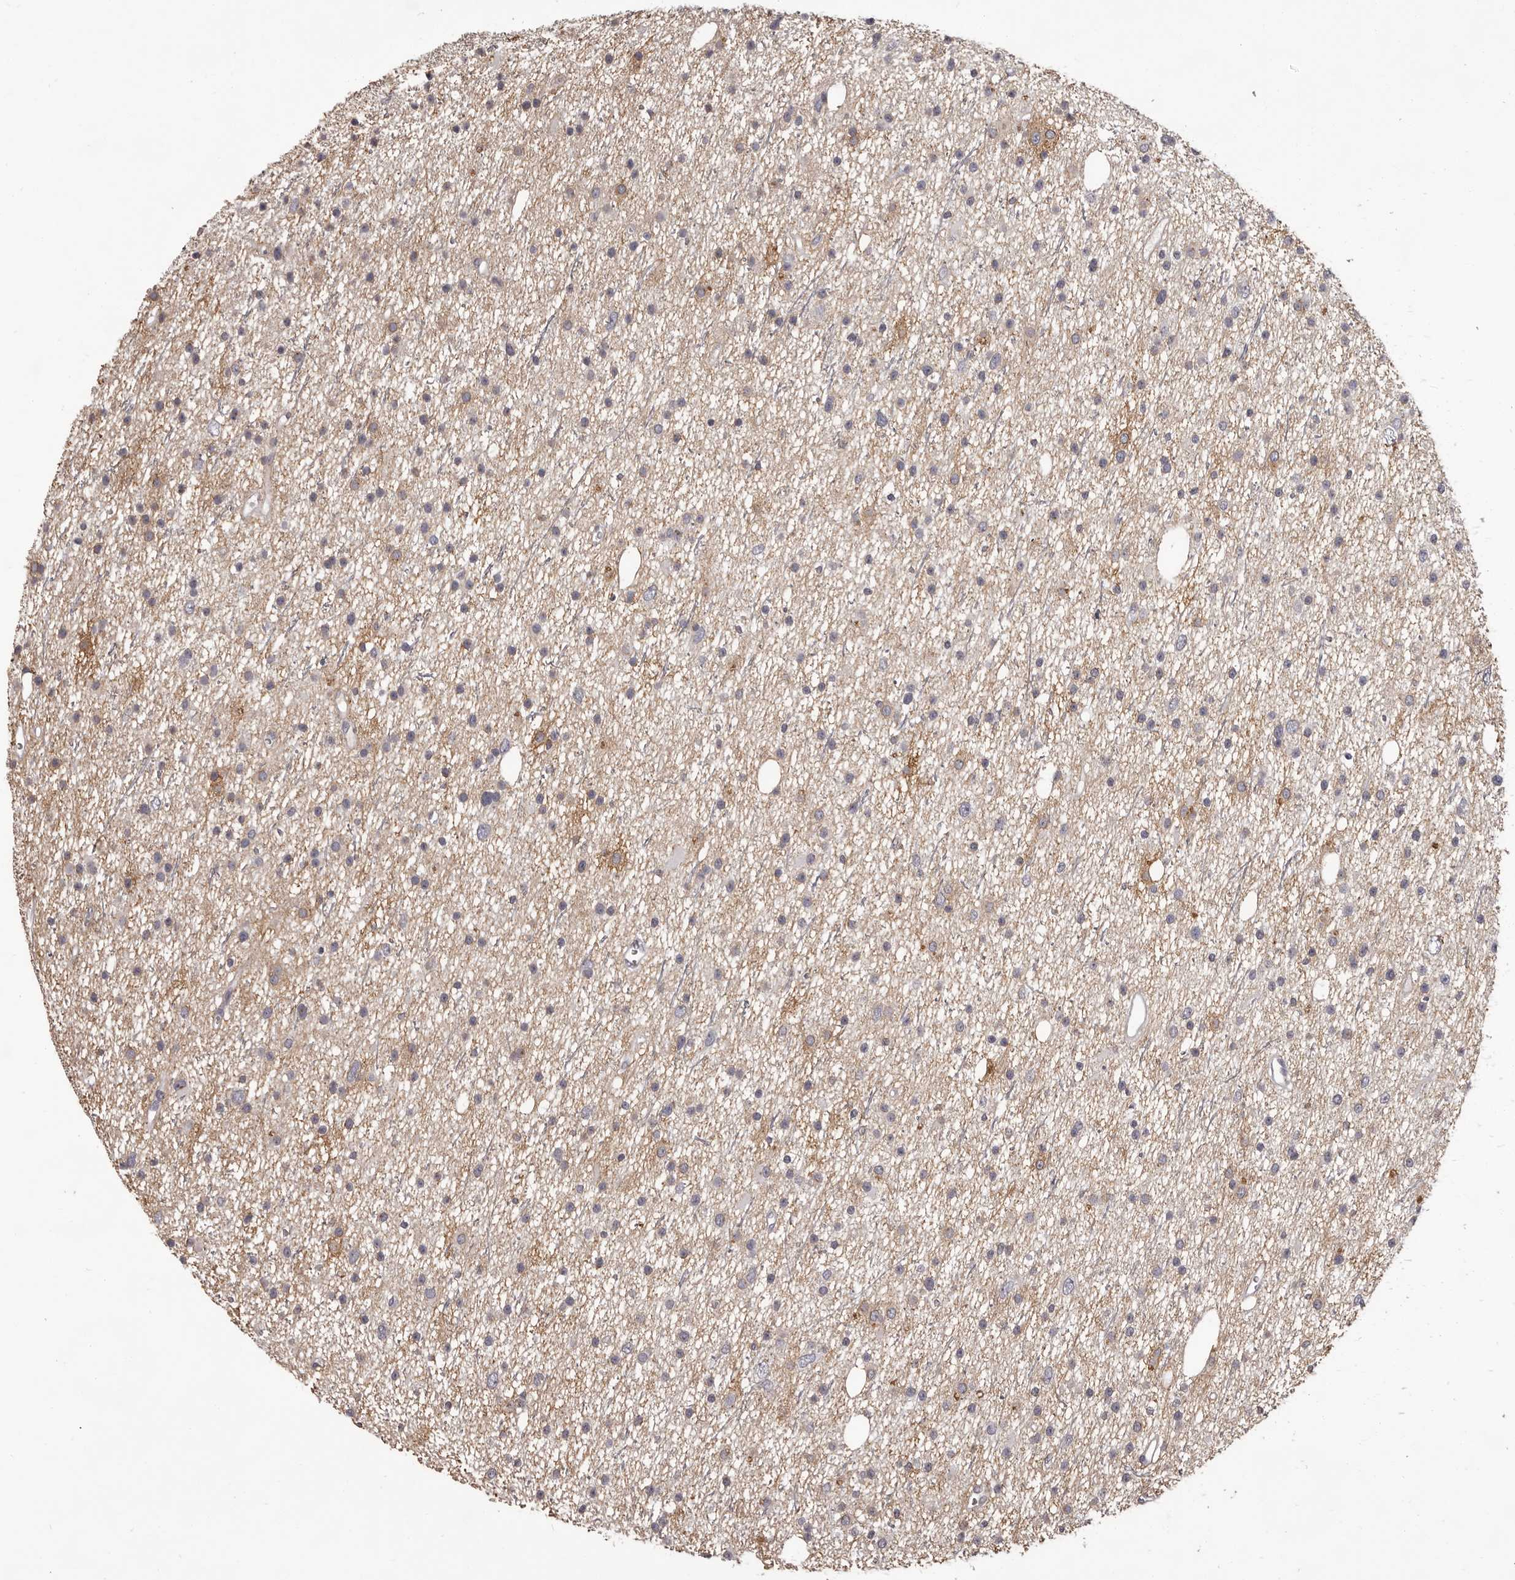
{"staining": {"intensity": "negative", "quantity": "none", "location": "none"}, "tissue": "glioma", "cell_type": "Tumor cells", "image_type": "cancer", "snomed": [{"axis": "morphology", "description": "Glioma, malignant, Low grade"}, {"axis": "topography", "description": "Cerebral cortex"}], "caption": "Immunohistochemistry of human malignant glioma (low-grade) exhibits no expression in tumor cells. (DAB (3,3'-diaminobenzidine) immunohistochemistry (IHC), high magnification).", "gene": "GPR78", "patient": {"sex": "female", "age": 39}}